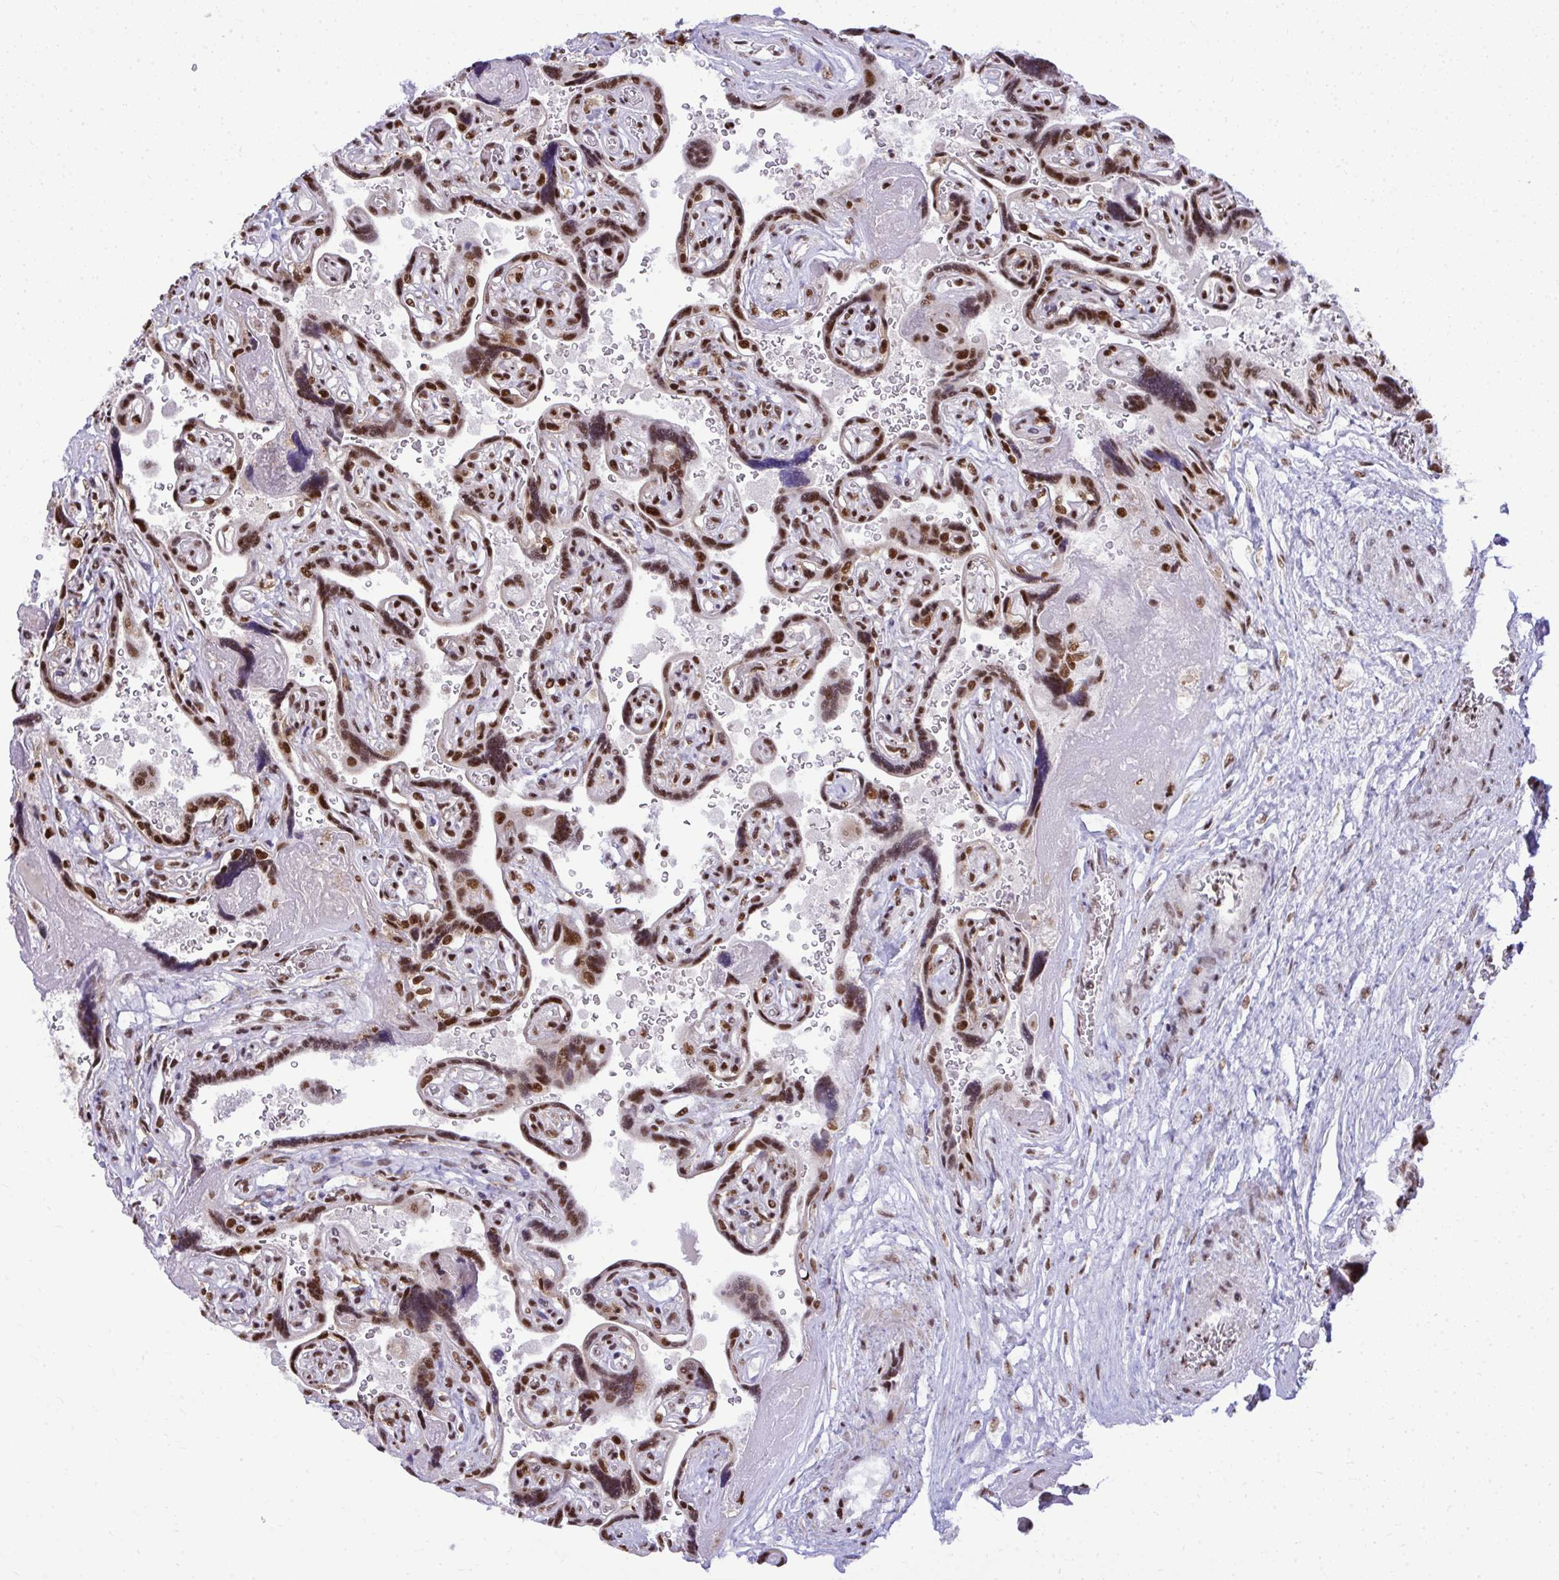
{"staining": {"intensity": "strong", "quantity": ">75%", "location": "nuclear"}, "tissue": "placenta", "cell_type": "Decidual cells", "image_type": "normal", "snomed": [{"axis": "morphology", "description": "Normal tissue, NOS"}, {"axis": "topography", "description": "Placenta"}], "caption": "Immunohistochemistry (IHC) of benign placenta reveals high levels of strong nuclear positivity in about >75% of decidual cells. The protein of interest is shown in brown color, while the nuclei are stained blue.", "gene": "PRPF19", "patient": {"sex": "female", "age": 32}}